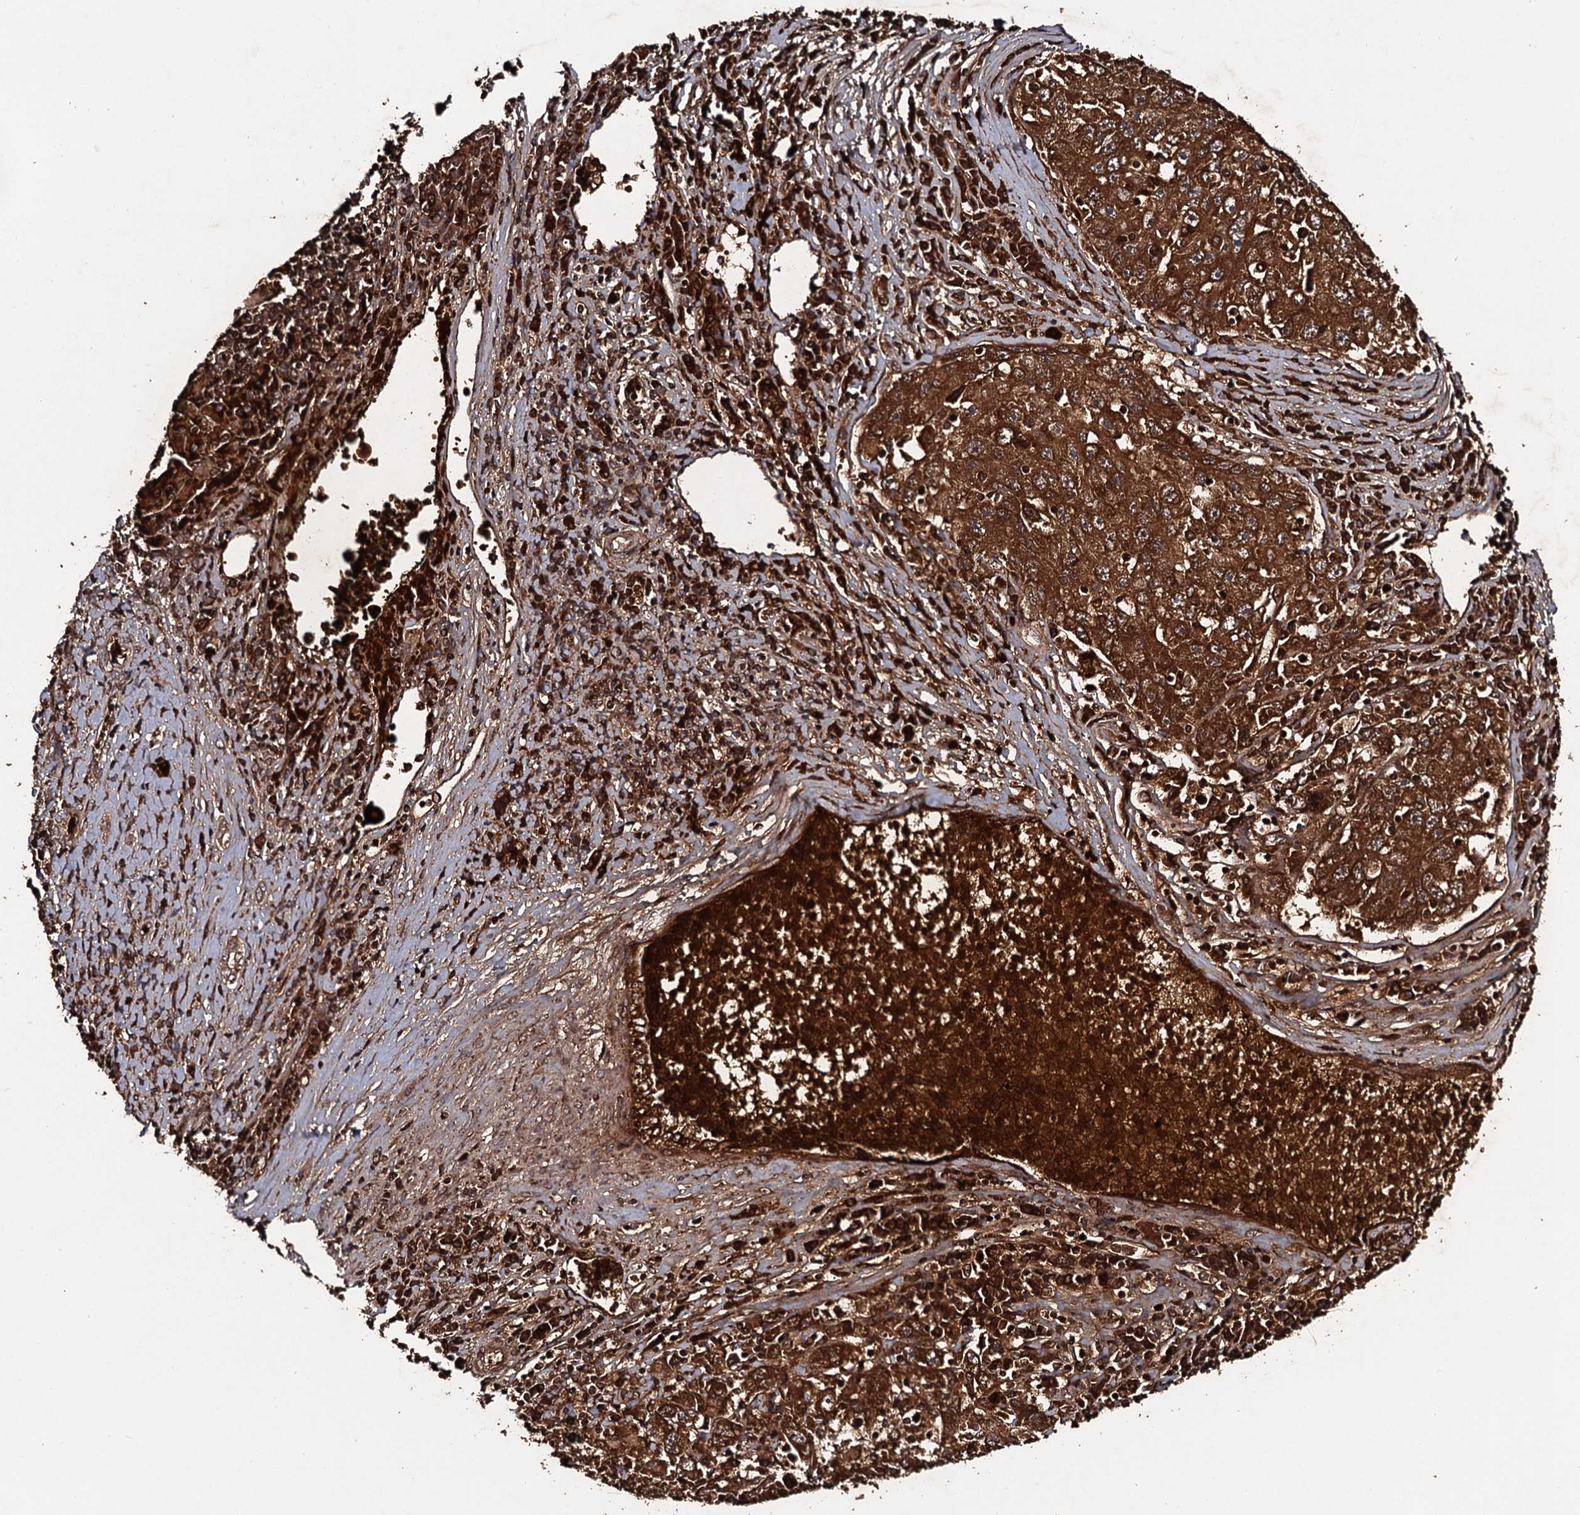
{"staining": {"intensity": "strong", "quantity": ">75%", "location": "cytoplasmic/membranous"}, "tissue": "liver cancer", "cell_type": "Tumor cells", "image_type": "cancer", "snomed": [{"axis": "morphology", "description": "Carcinoma, Hepatocellular, NOS"}, {"axis": "topography", "description": "Liver"}], "caption": "Immunohistochemistry micrograph of neoplastic tissue: human liver hepatocellular carcinoma stained using immunohistochemistry displays high levels of strong protein expression localized specifically in the cytoplasmic/membranous of tumor cells, appearing as a cytoplasmic/membranous brown color.", "gene": "ADGRG3", "patient": {"sex": "male", "age": 49}}